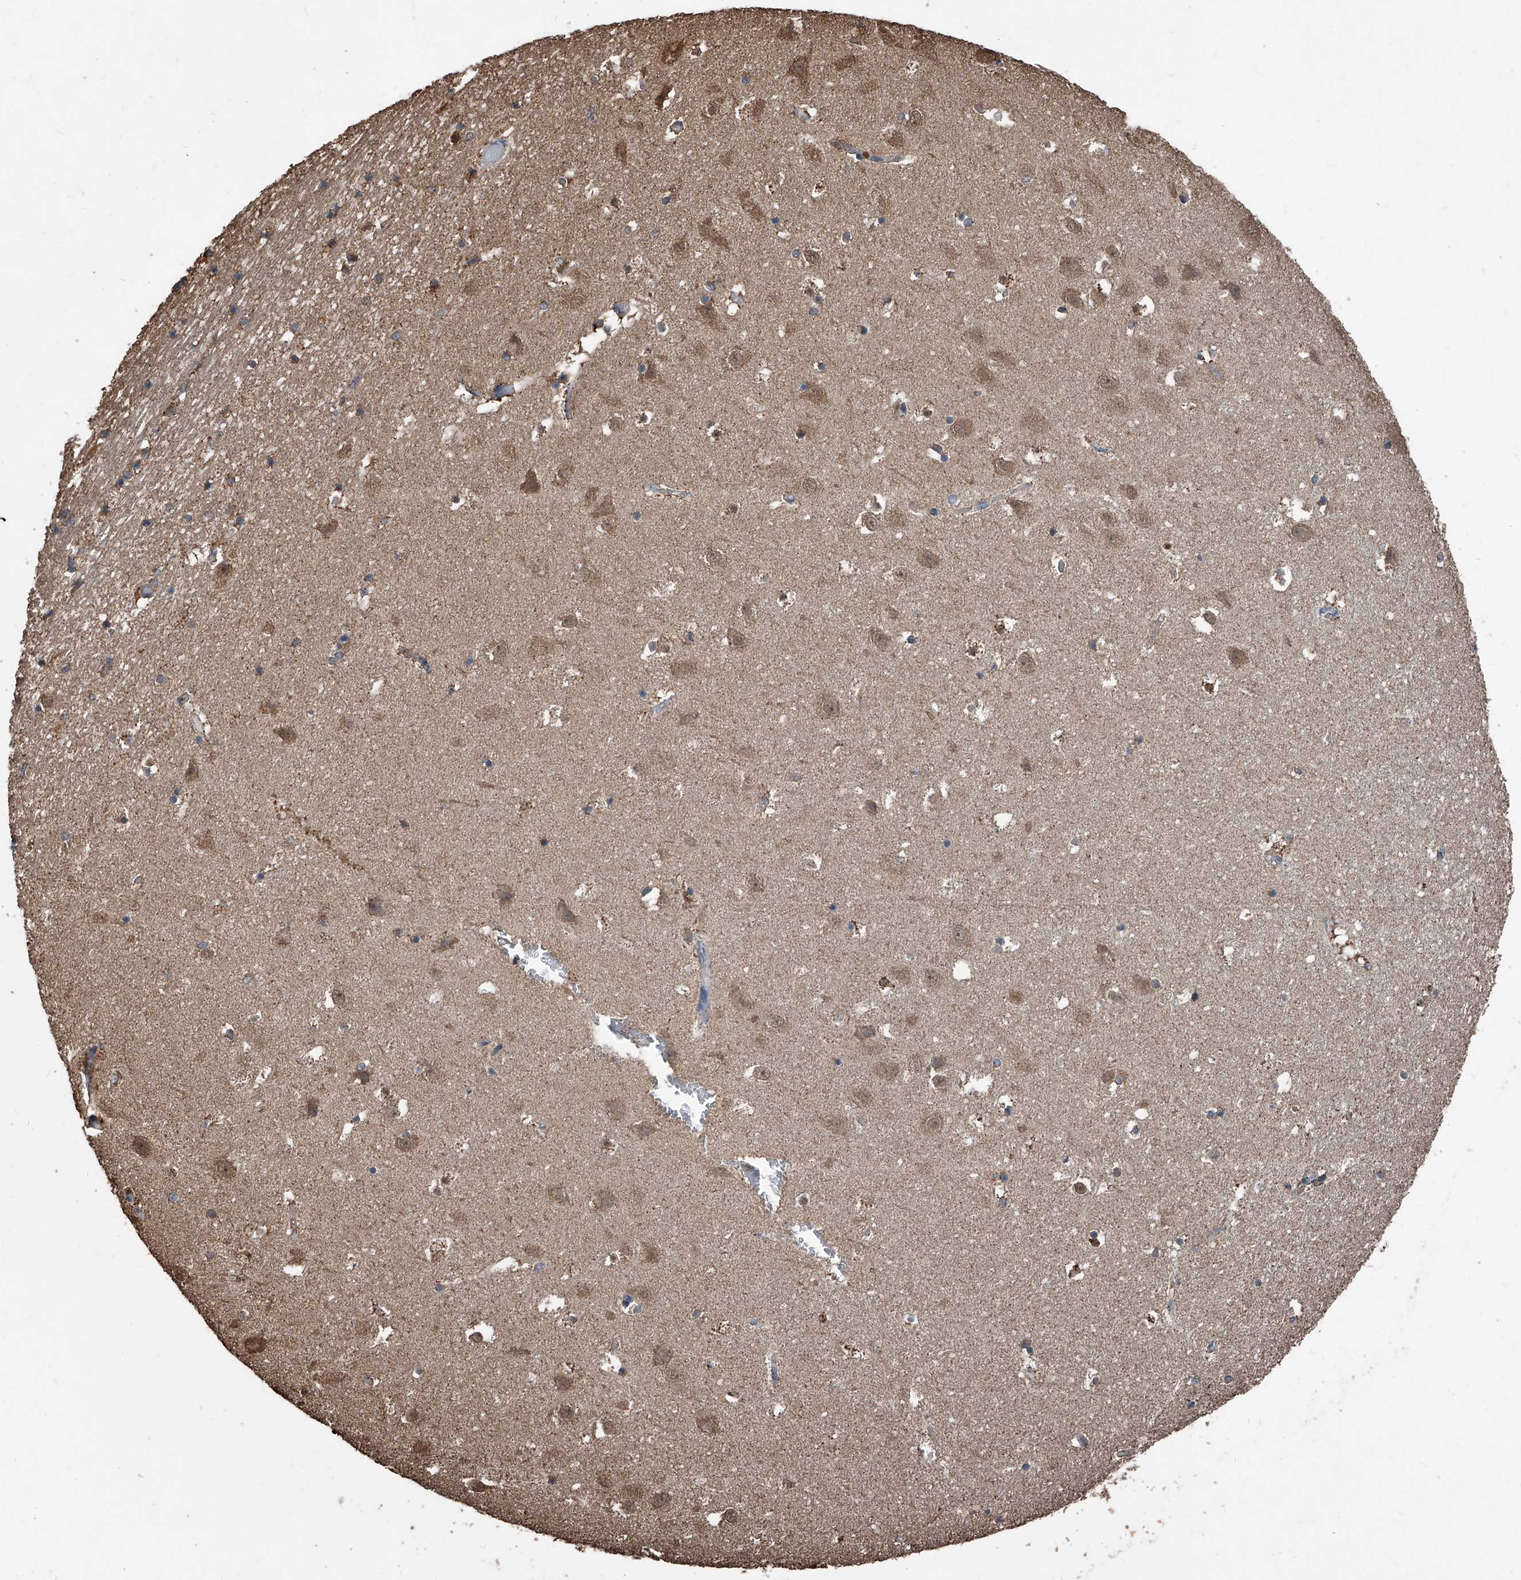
{"staining": {"intensity": "weak", "quantity": "25%-75%", "location": "cytoplasmic/membranous"}, "tissue": "hippocampus", "cell_type": "Glial cells", "image_type": "normal", "snomed": [{"axis": "morphology", "description": "Normal tissue, NOS"}, {"axis": "topography", "description": "Hippocampus"}], "caption": "Hippocampus stained with DAB (3,3'-diaminobenzidine) immunohistochemistry (IHC) shows low levels of weak cytoplasmic/membranous positivity in about 25%-75% of glial cells. (Brightfield microscopy of DAB IHC at high magnification).", "gene": "STARD7", "patient": {"sex": "female", "age": 52}}